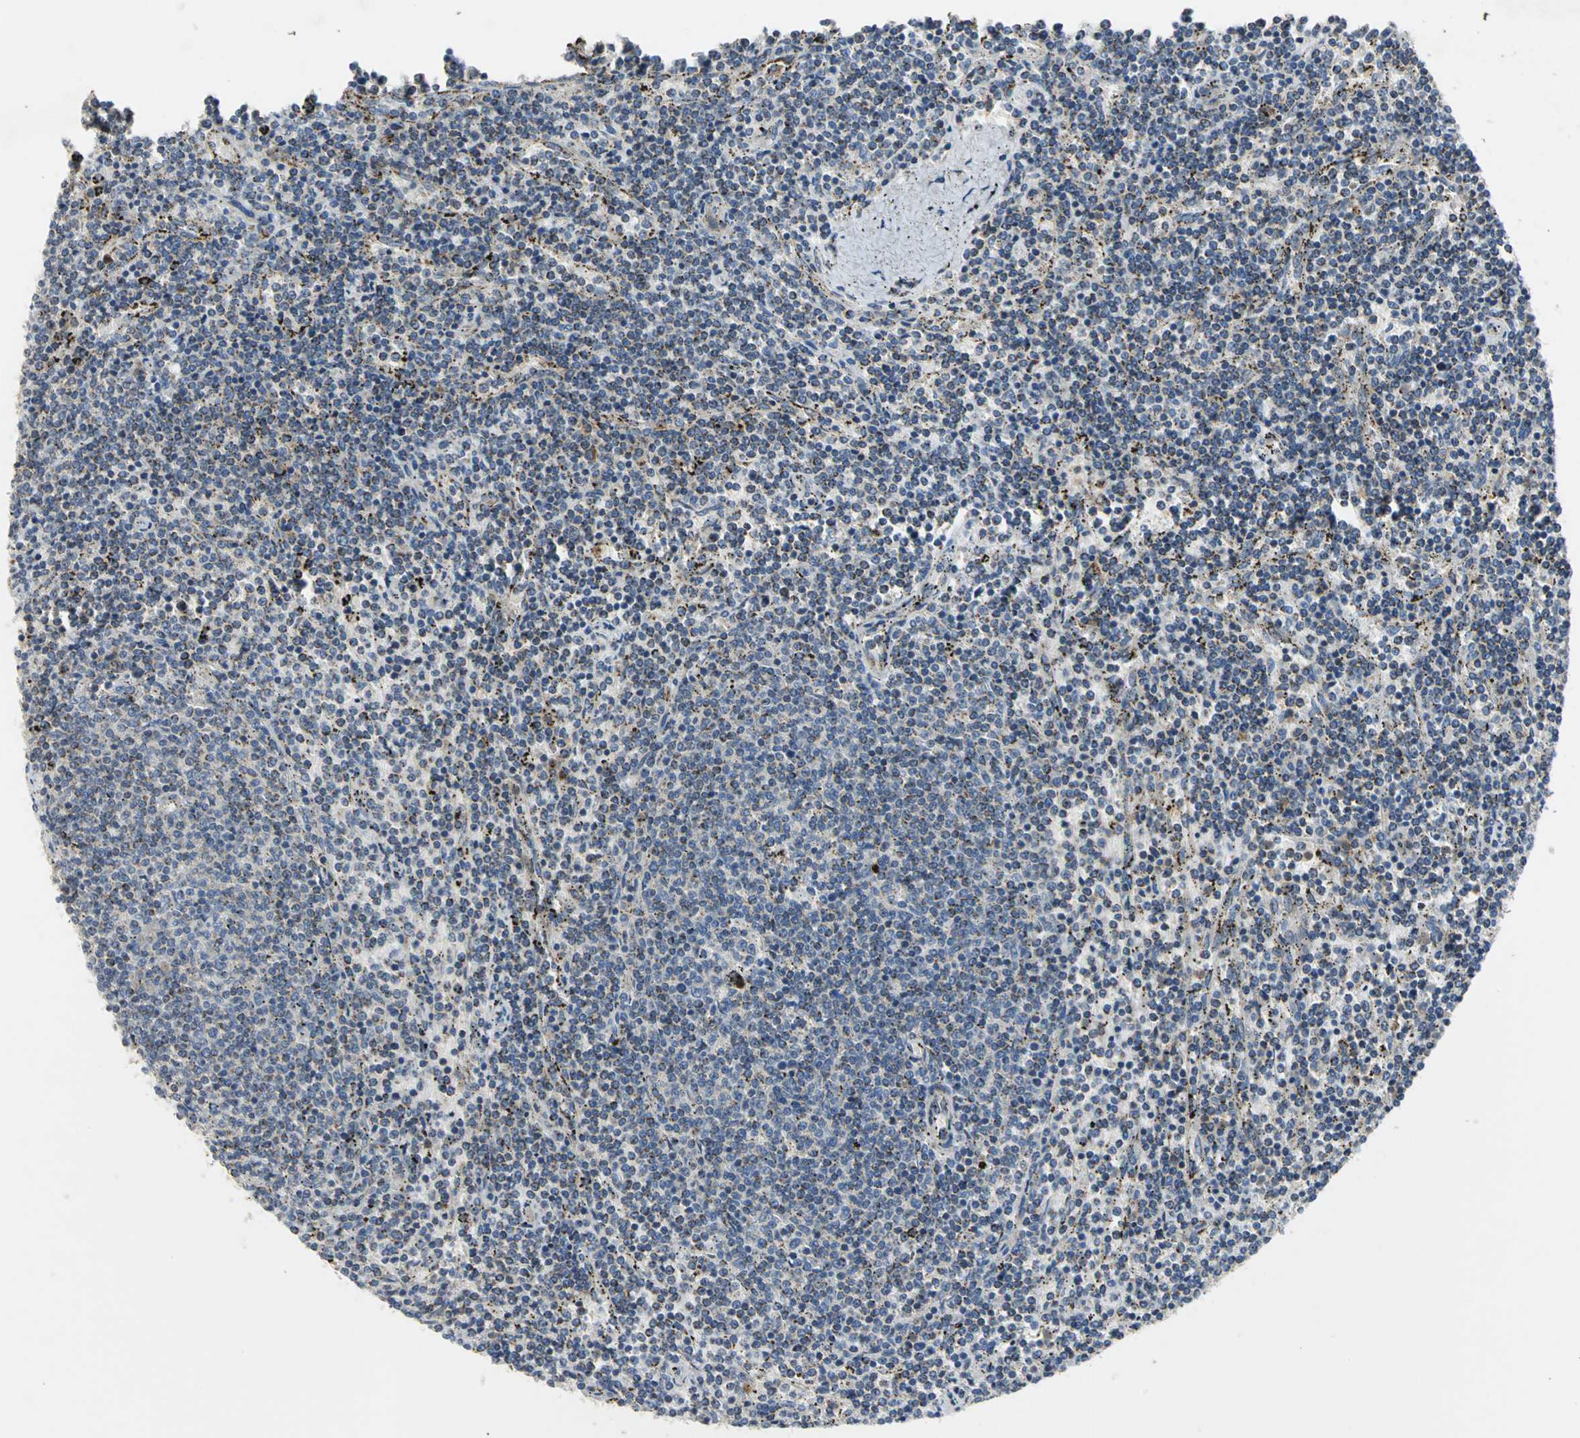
{"staining": {"intensity": "strong", "quantity": "<25%", "location": "cytoplasmic/membranous"}, "tissue": "lymphoma", "cell_type": "Tumor cells", "image_type": "cancer", "snomed": [{"axis": "morphology", "description": "Malignant lymphoma, non-Hodgkin's type, Low grade"}, {"axis": "topography", "description": "Spleen"}], "caption": "A photomicrograph showing strong cytoplasmic/membranous positivity in approximately <25% of tumor cells in malignant lymphoma, non-Hodgkin's type (low-grade), as visualized by brown immunohistochemical staining.", "gene": "SPPL2B", "patient": {"sex": "female", "age": 50}}